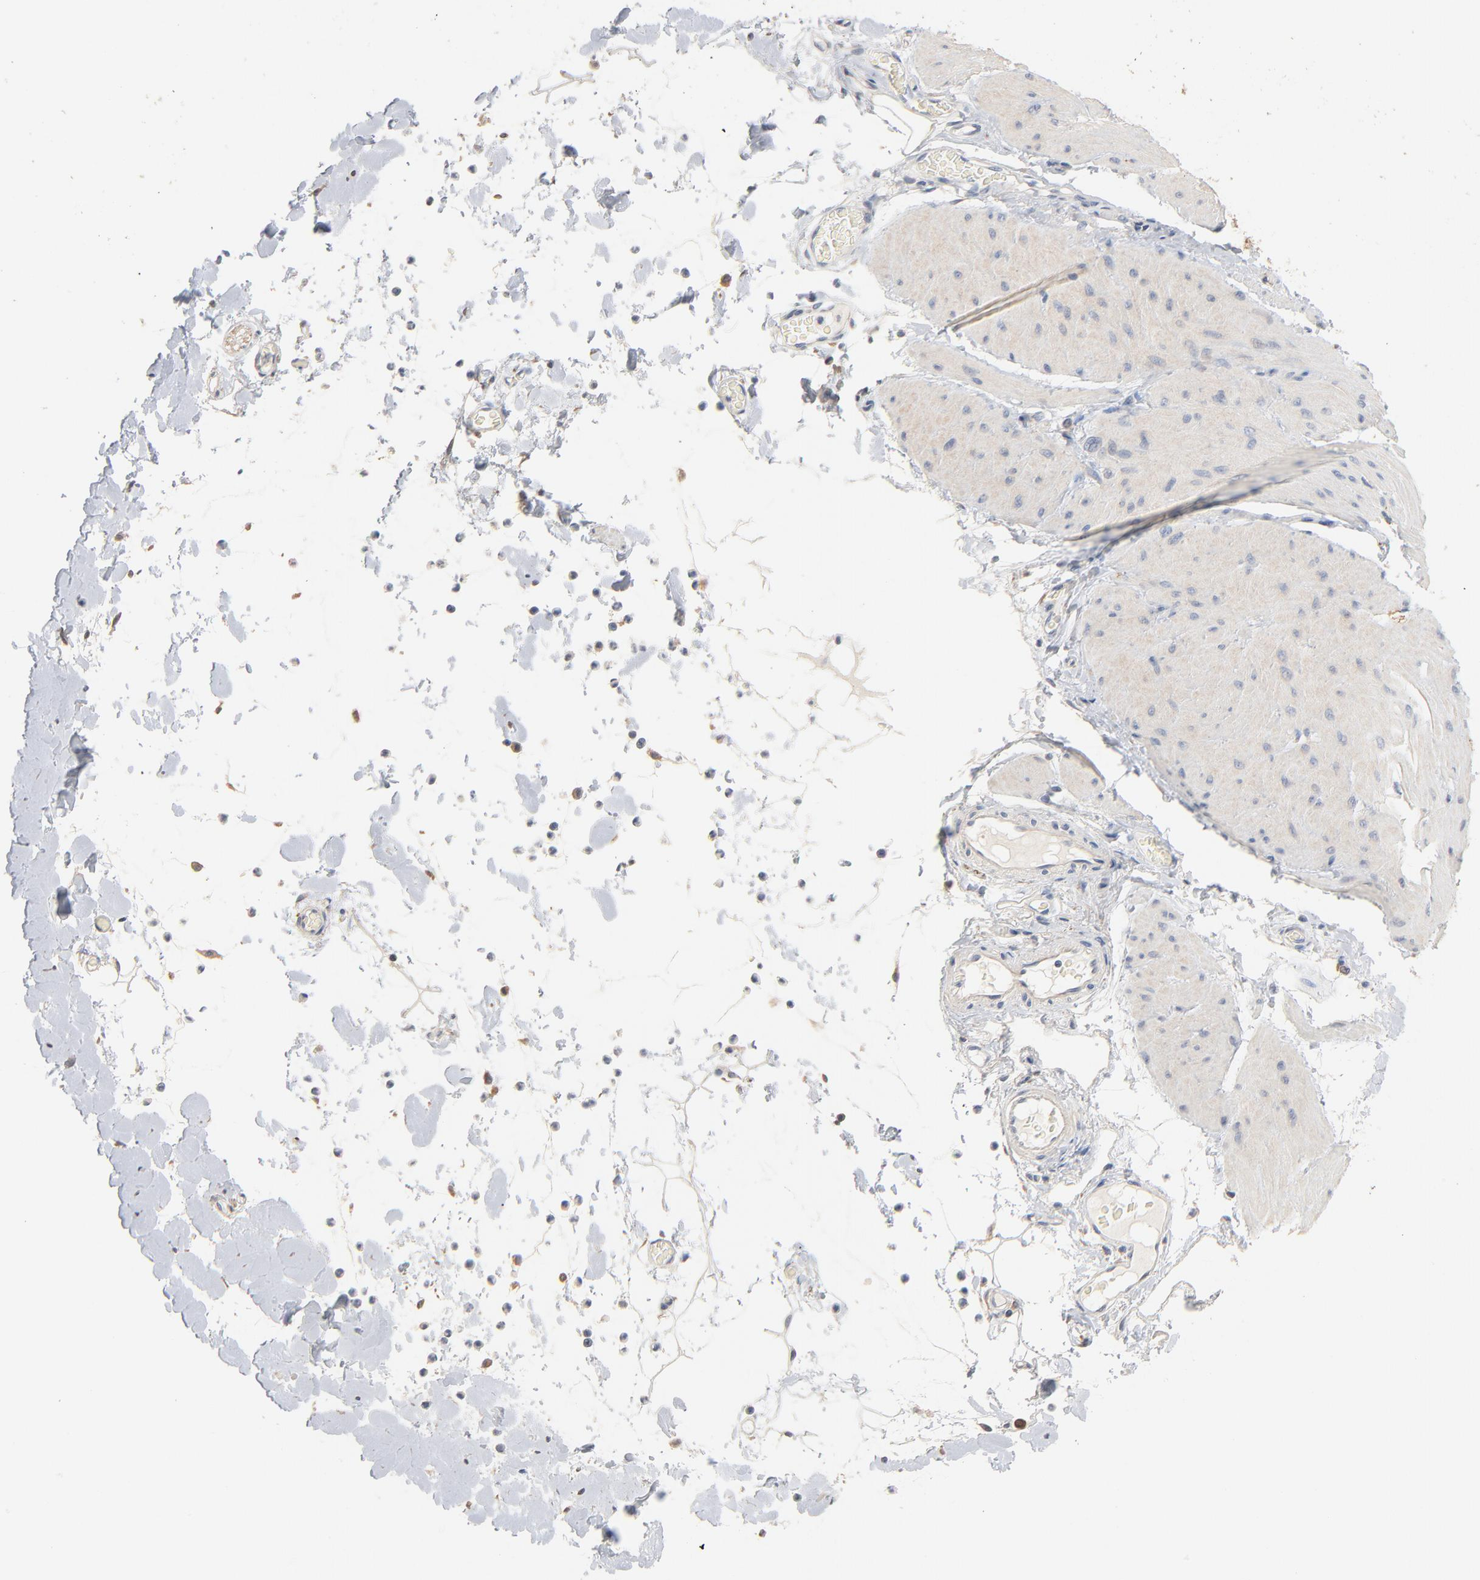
{"staining": {"intensity": "negative", "quantity": "none", "location": "none"}, "tissue": "smooth muscle", "cell_type": "Smooth muscle cells", "image_type": "normal", "snomed": [{"axis": "morphology", "description": "Normal tissue, NOS"}, {"axis": "topography", "description": "Smooth muscle"}, {"axis": "topography", "description": "Colon"}], "caption": "The photomicrograph demonstrates no significant expression in smooth muscle cells of smooth muscle. (Brightfield microscopy of DAB immunohistochemistry at high magnification).", "gene": "ZDHHC8", "patient": {"sex": "male", "age": 67}}